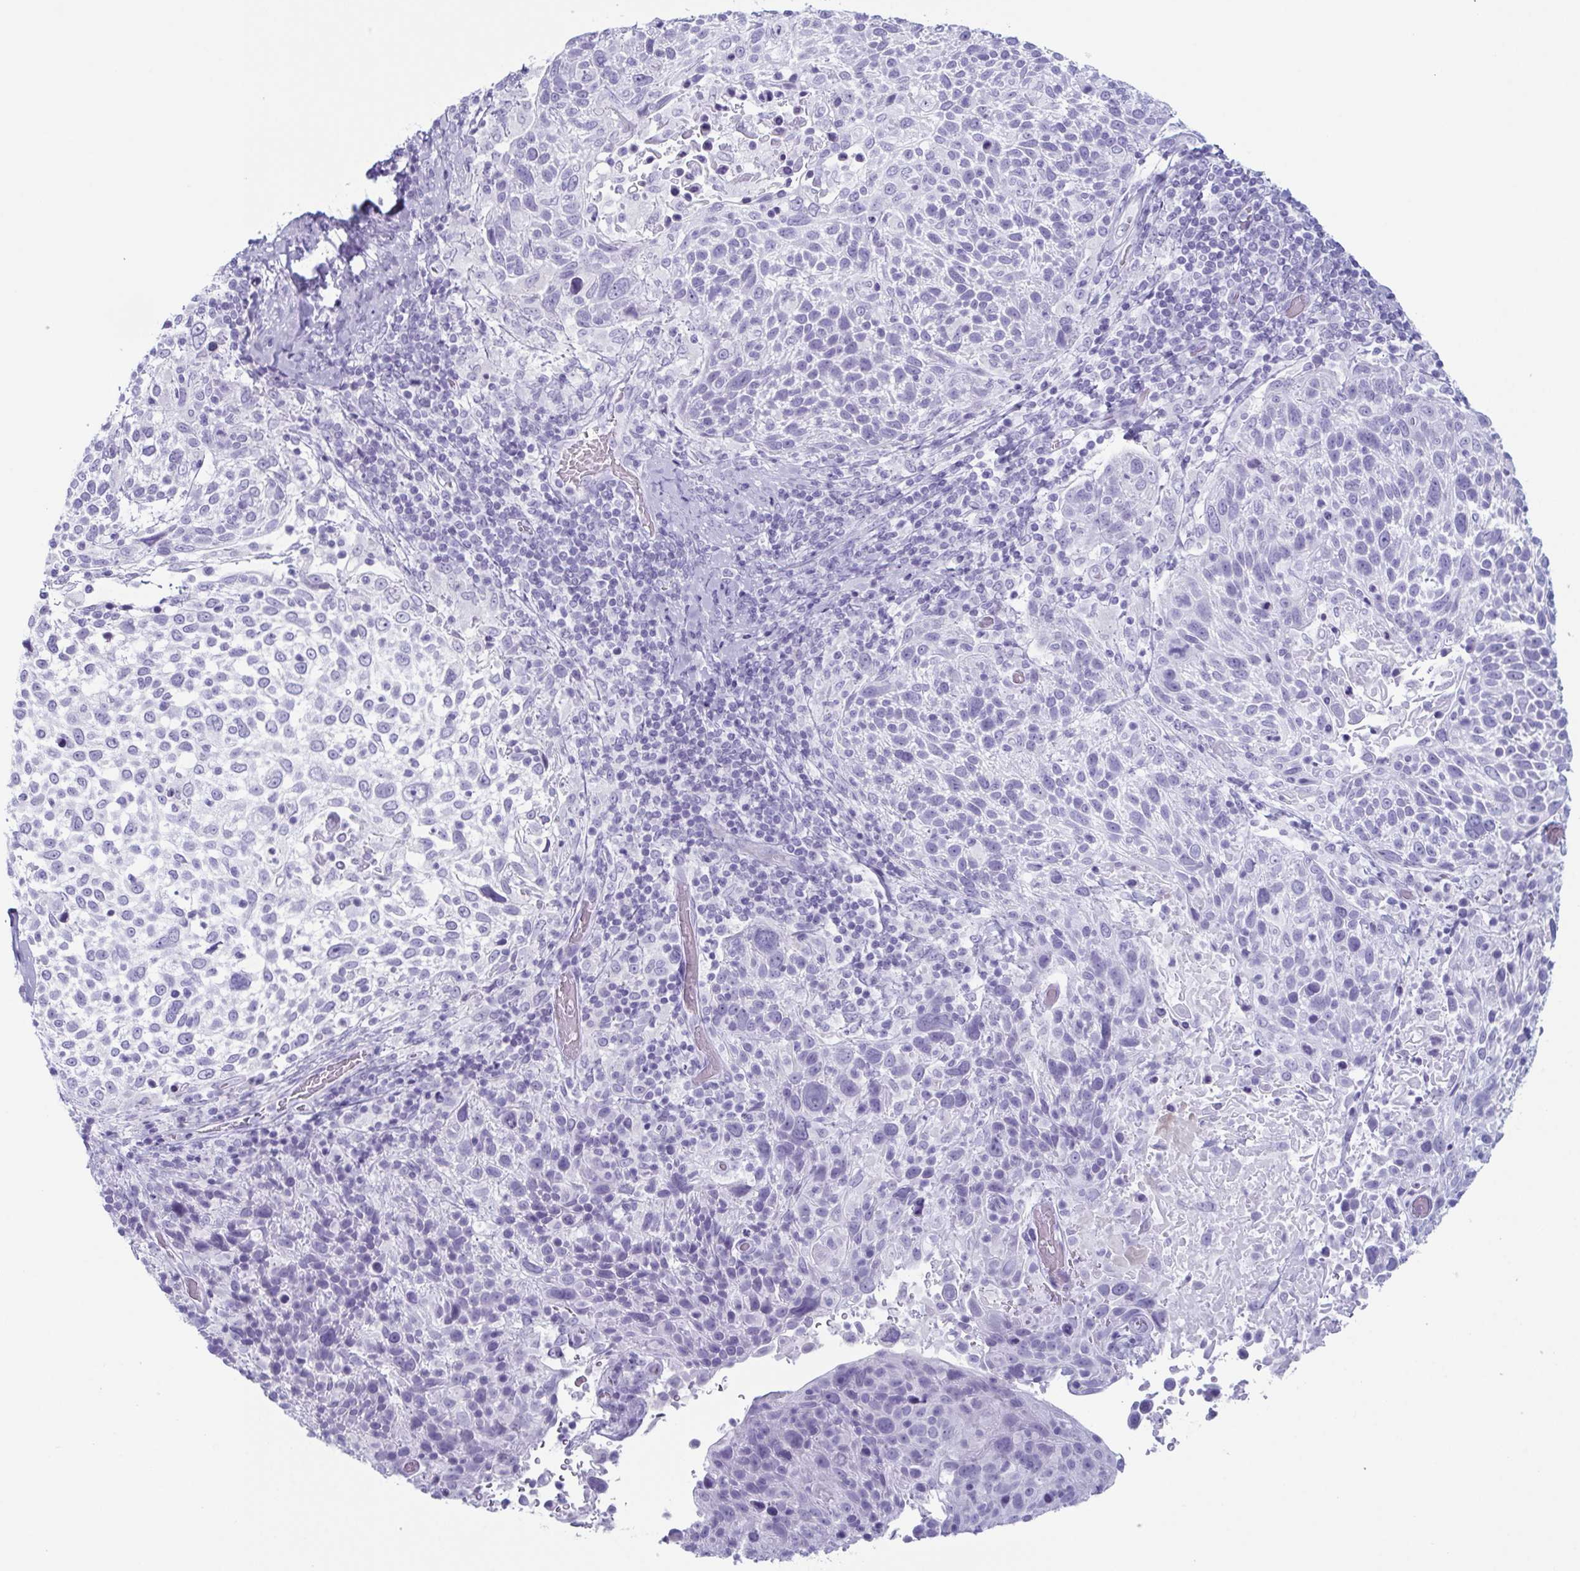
{"staining": {"intensity": "negative", "quantity": "none", "location": "none"}, "tissue": "cervical cancer", "cell_type": "Tumor cells", "image_type": "cancer", "snomed": [{"axis": "morphology", "description": "Squamous cell carcinoma, NOS"}, {"axis": "topography", "description": "Cervix"}], "caption": "A histopathology image of cervical cancer stained for a protein shows no brown staining in tumor cells.", "gene": "ENKUR", "patient": {"sex": "female", "age": 61}}